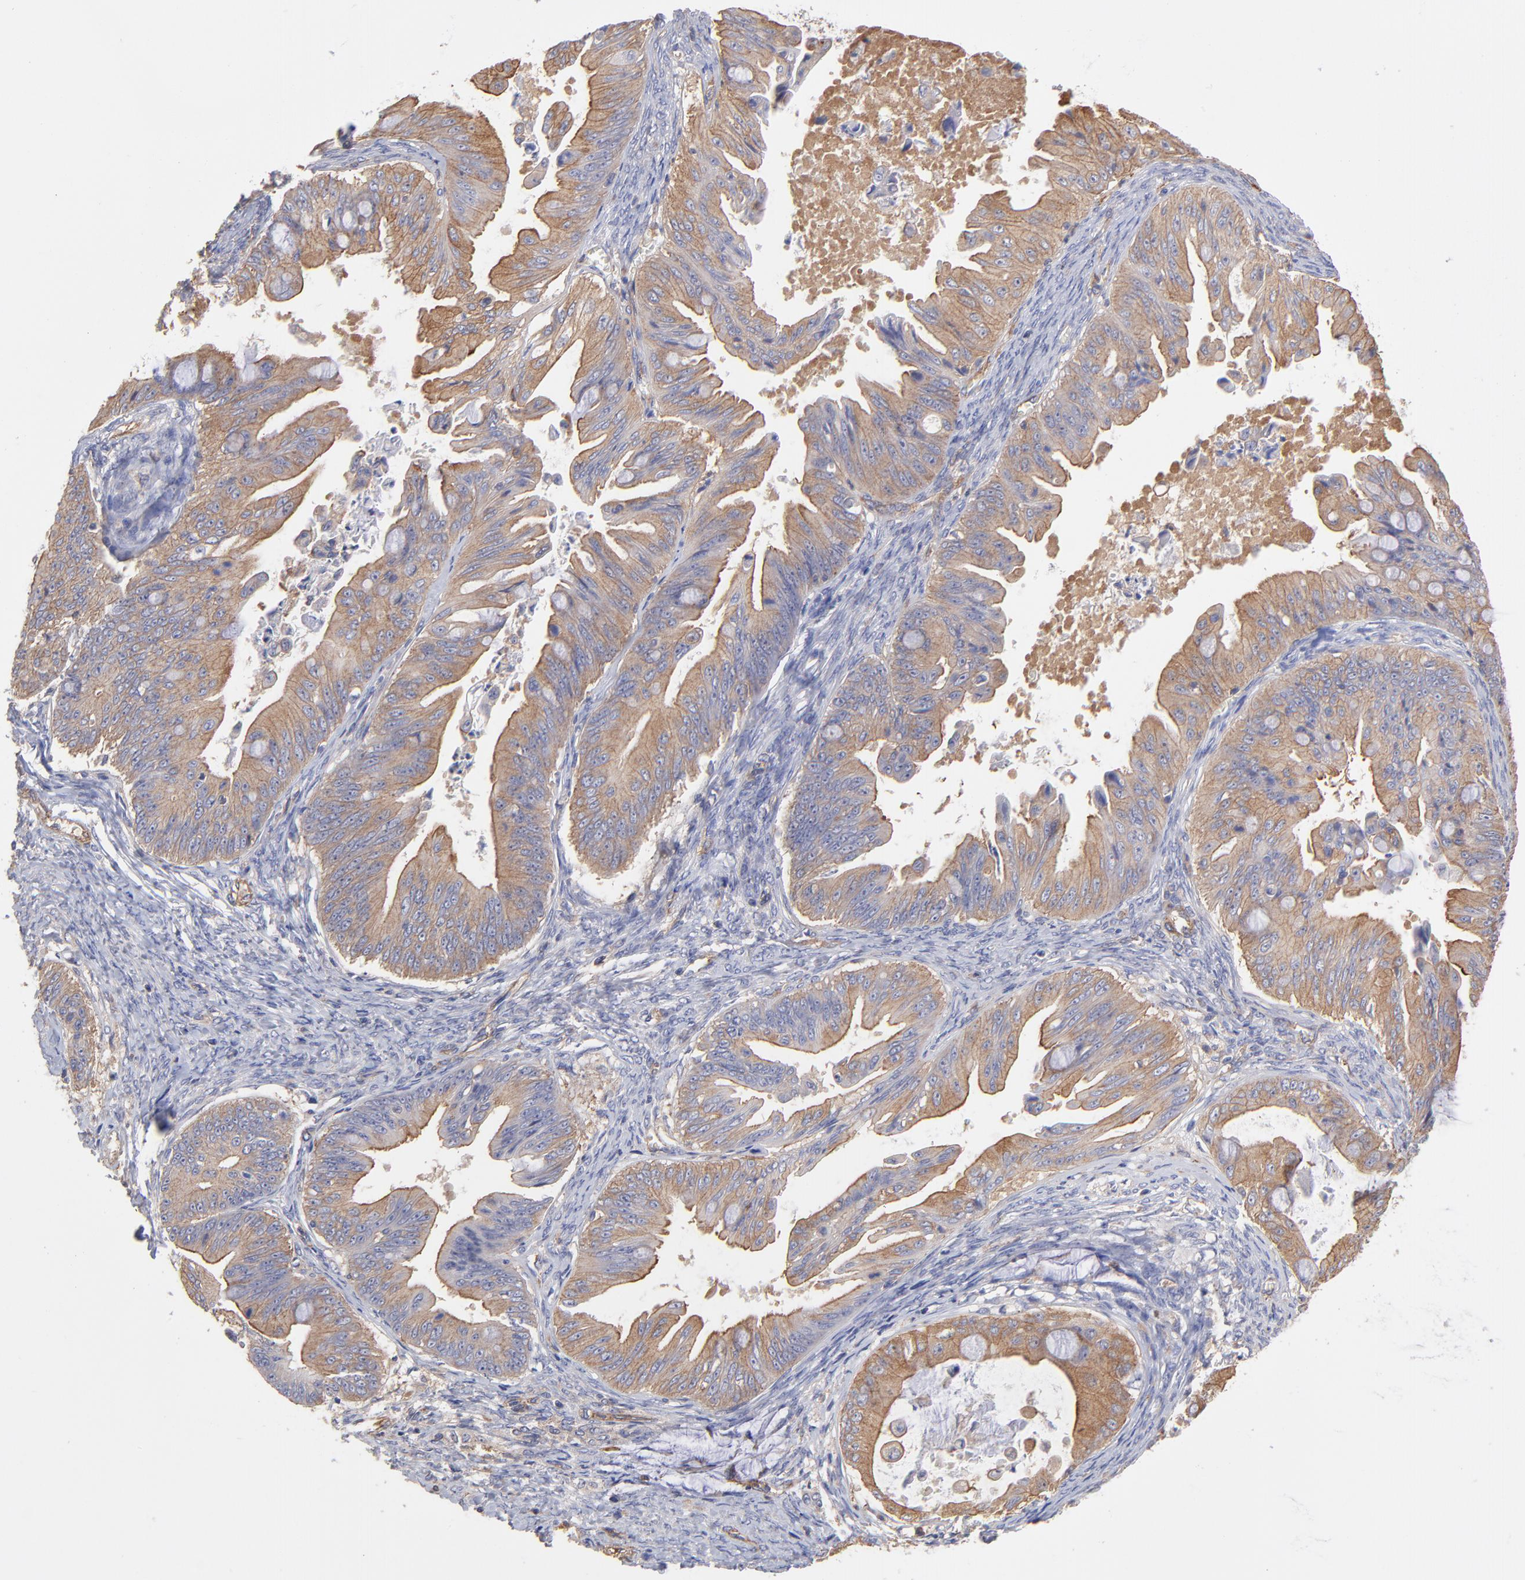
{"staining": {"intensity": "moderate", "quantity": ">75%", "location": "cytoplasmic/membranous"}, "tissue": "ovarian cancer", "cell_type": "Tumor cells", "image_type": "cancer", "snomed": [{"axis": "morphology", "description": "Cystadenocarcinoma, mucinous, NOS"}, {"axis": "topography", "description": "Ovary"}], "caption": "A brown stain shows moderate cytoplasmic/membranous positivity of a protein in mucinous cystadenocarcinoma (ovarian) tumor cells. Nuclei are stained in blue.", "gene": "ASB7", "patient": {"sex": "female", "age": 37}}